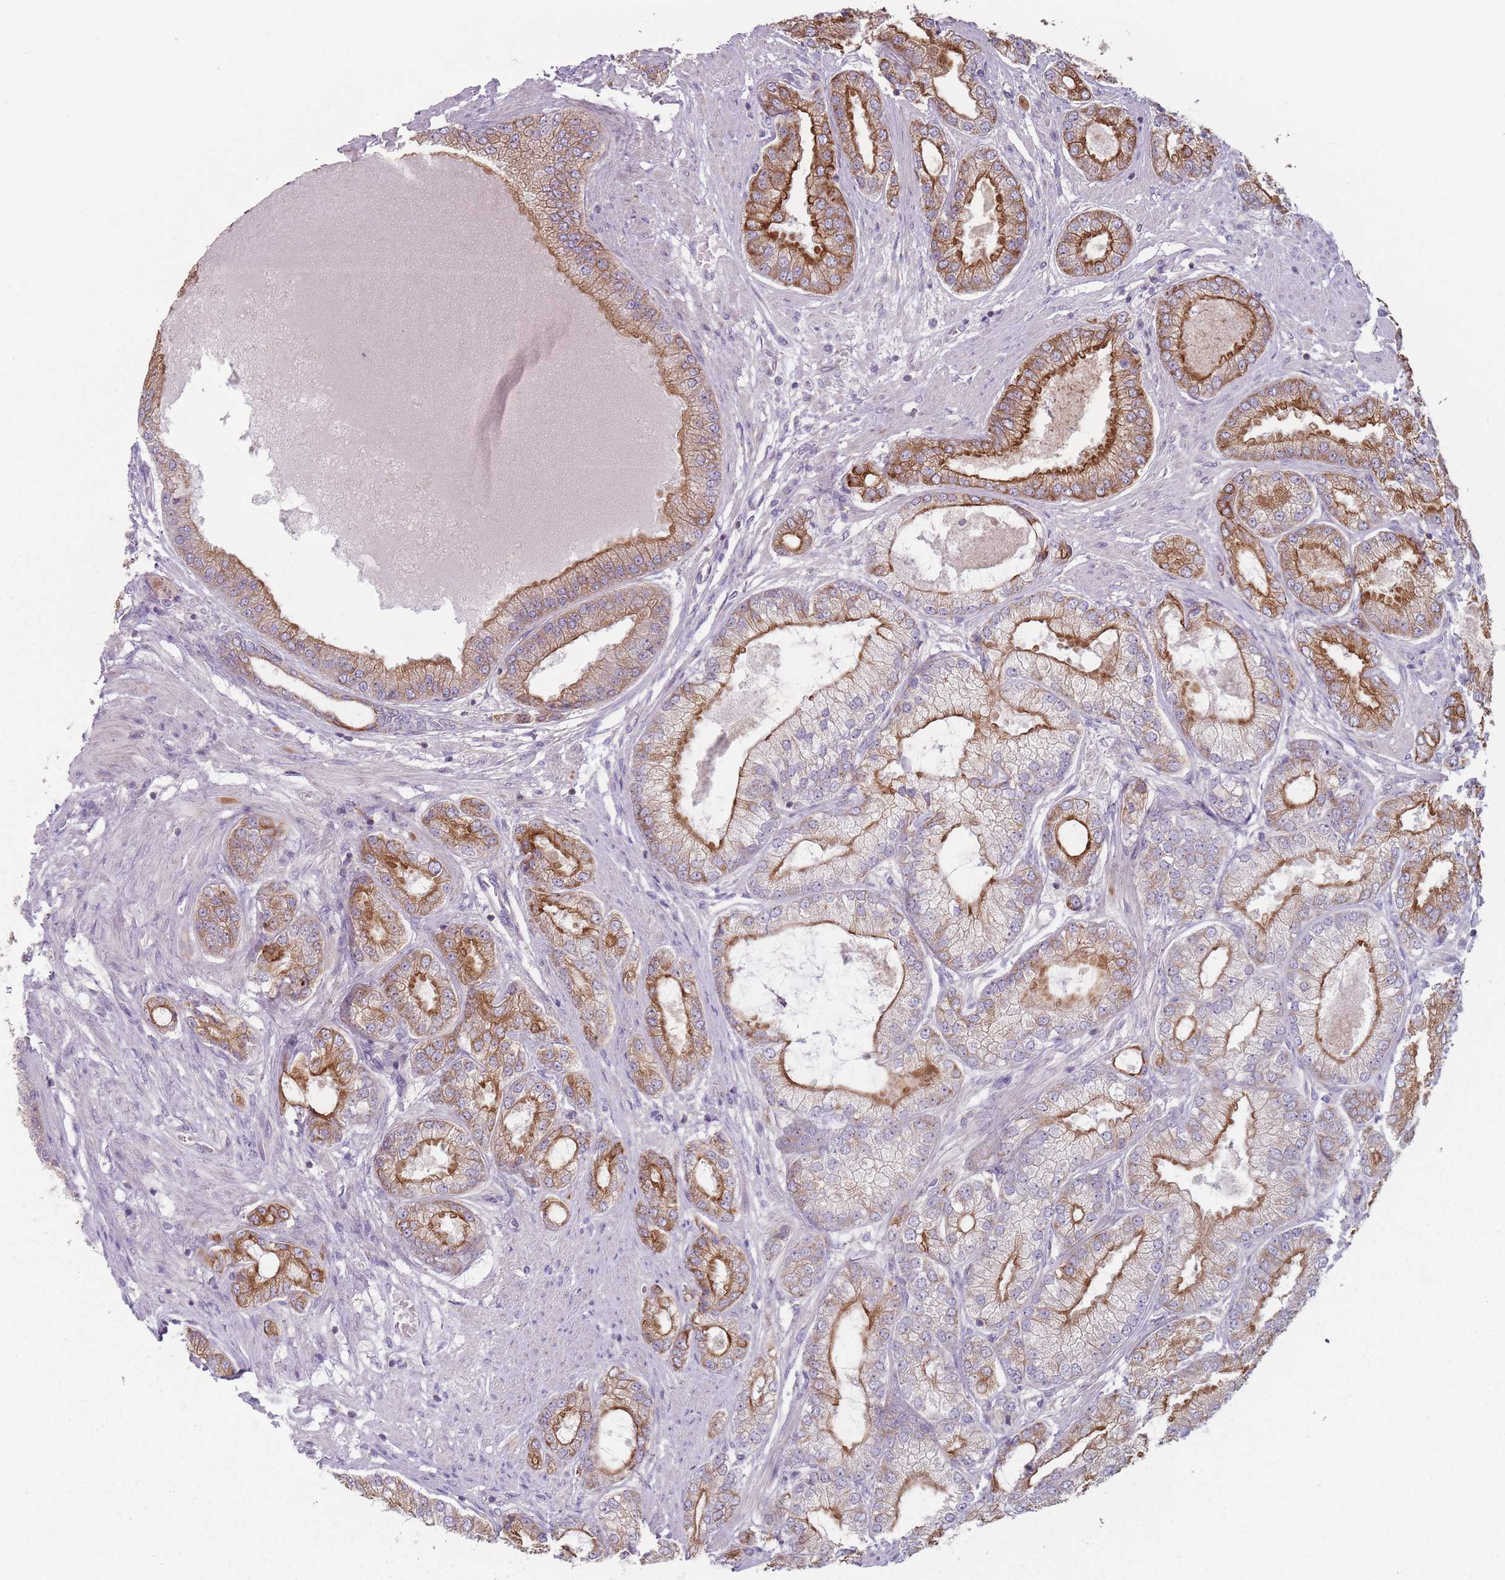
{"staining": {"intensity": "moderate", "quantity": "25%-75%", "location": "cytoplasmic/membranous"}, "tissue": "prostate cancer", "cell_type": "Tumor cells", "image_type": "cancer", "snomed": [{"axis": "morphology", "description": "Adenocarcinoma, High grade"}, {"axis": "topography", "description": "Prostate"}], "caption": "Immunohistochemical staining of human prostate cancer (high-grade adenocarcinoma) reveals medium levels of moderate cytoplasmic/membranous protein expression in about 25%-75% of tumor cells.", "gene": "HSBP1L1", "patient": {"sex": "male", "age": 71}}